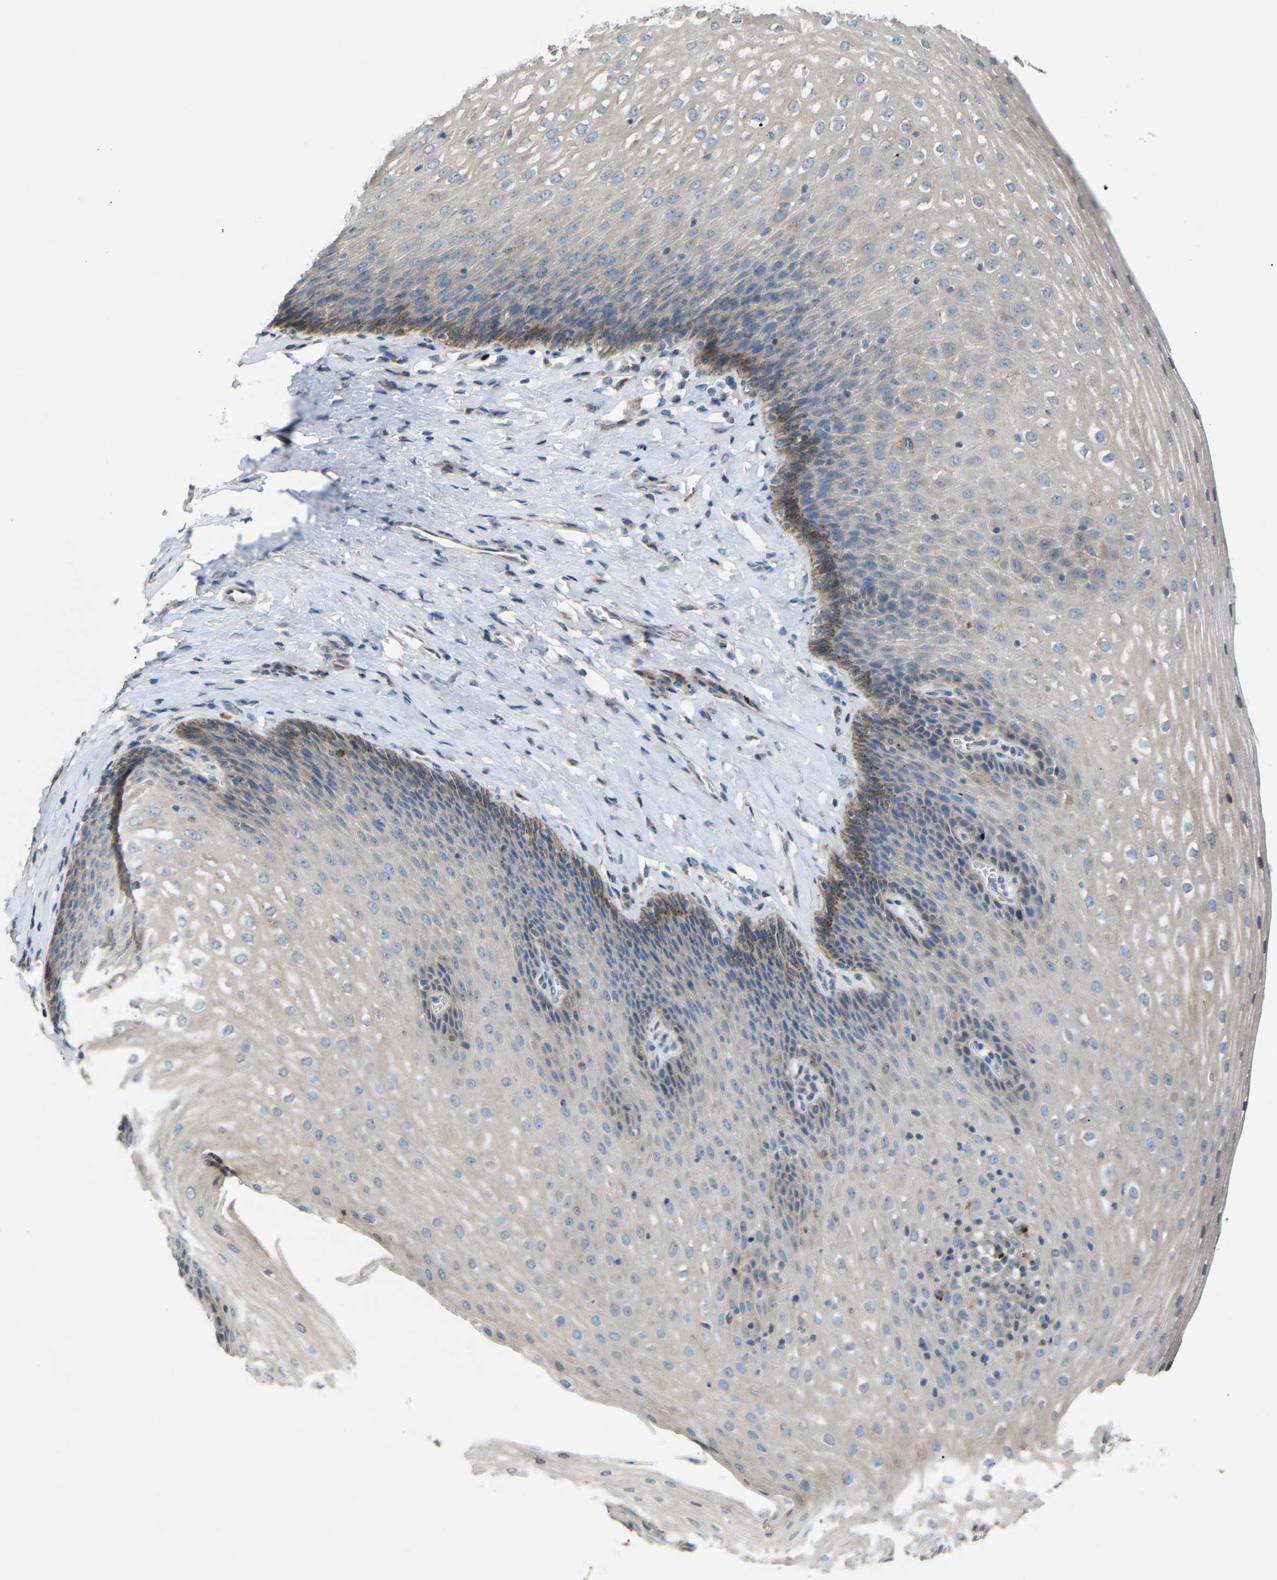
{"staining": {"intensity": "weak", "quantity": "<25%", "location": "cytoplasmic/membranous"}, "tissue": "esophagus", "cell_type": "Squamous epithelial cells", "image_type": "normal", "snomed": [{"axis": "morphology", "description": "Normal tissue, NOS"}, {"axis": "topography", "description": "Esophagus"}], "caption": "Squamous epithelial cells are negative for brown protein staining in normal esophagus. (DAB IHC visualized using brightfield microscopy, high magnification).", "gene": "RGP1", "patient": {"sex": "female", "age": 61}}